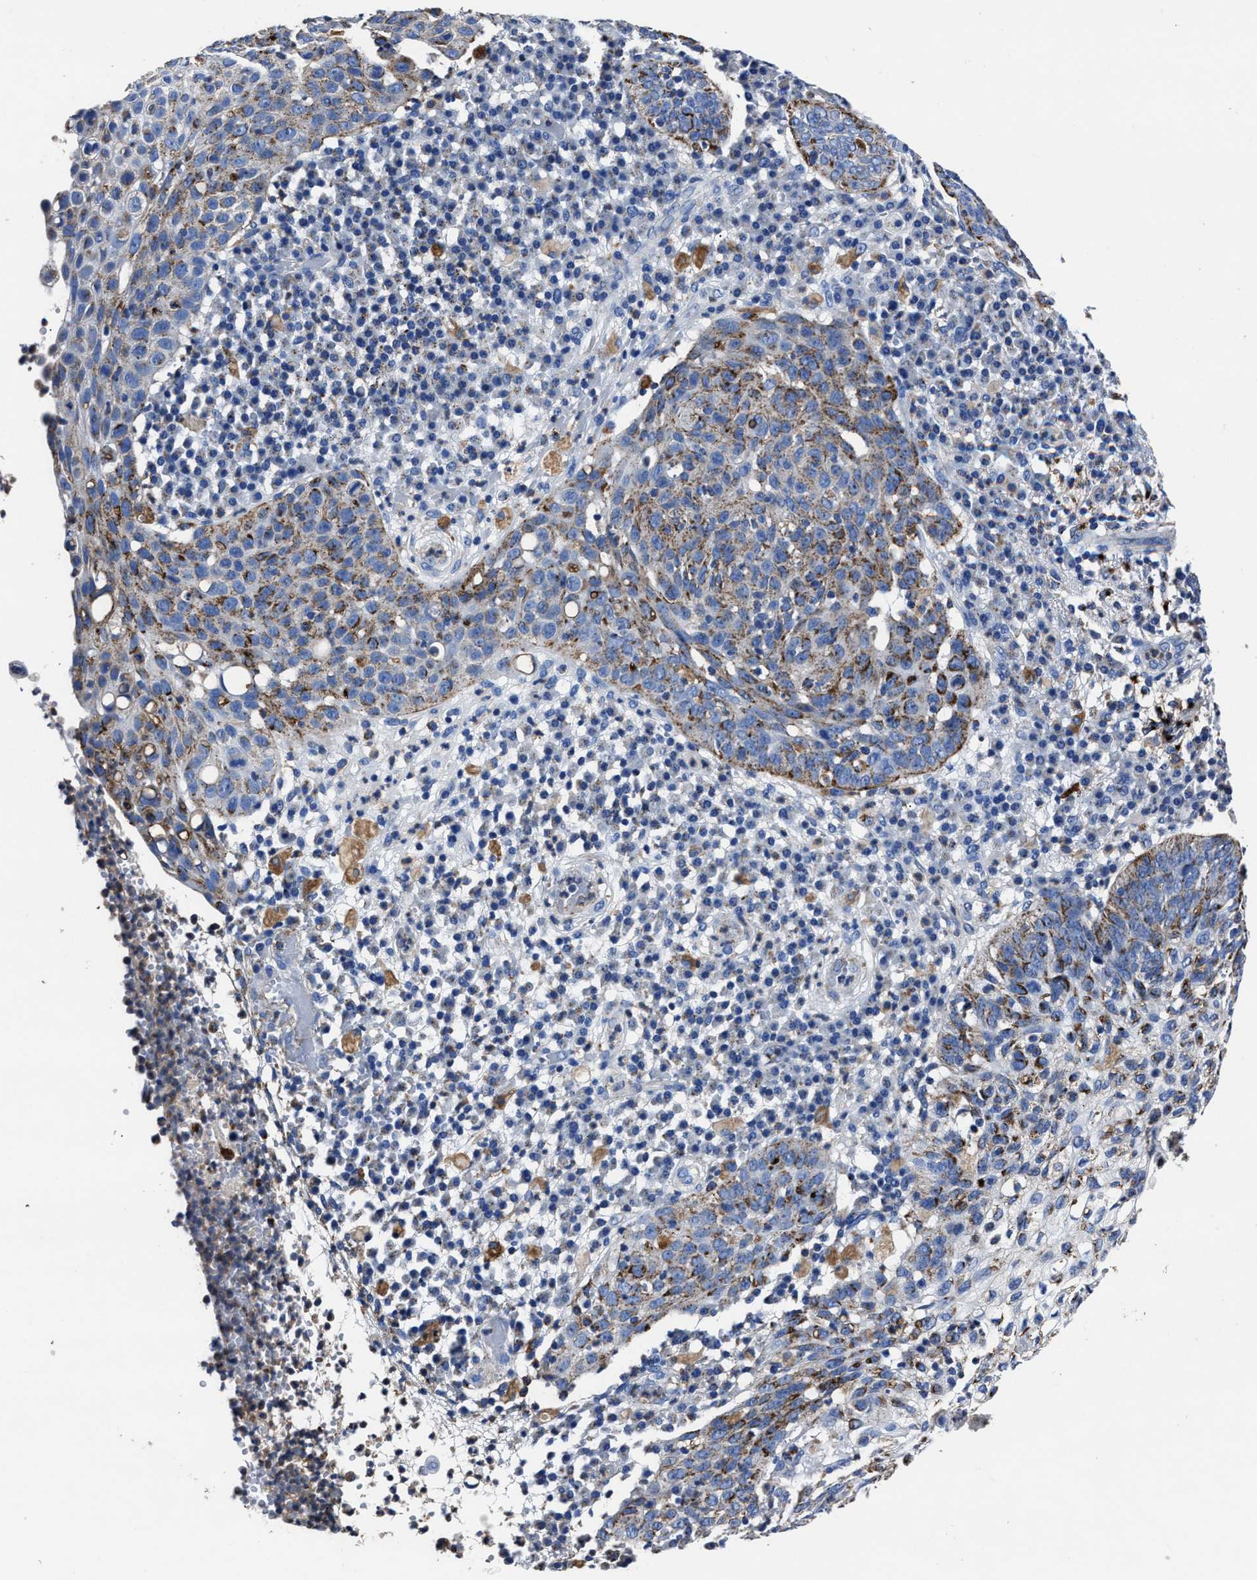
{"staining": {"intensity": "moderate", "quantity": ">75%", "location": "cytoplasmic/membranous"}, "tissue": "skin cancer", "cell_type": "Tumor cells", "image_type": "cancer", "snomed": [{"axis": "morphology", "description": "Squamous cell carcinoma in situ, NOS"}, {"axis": "morphology", "description": "Squamous cell carcinoma, NOS"}, {"axis": "topography", "description": "Skin"}], "caption": "This photomicrograph displays IHC staining of human squamous cell carcinoma in situ (skin), with medium moderate cytoplasmic/membranous positivity in about >75% of tumor cells.", "gene": "LAMTOR4", "patient": {"sex": "male", "age": 93}}